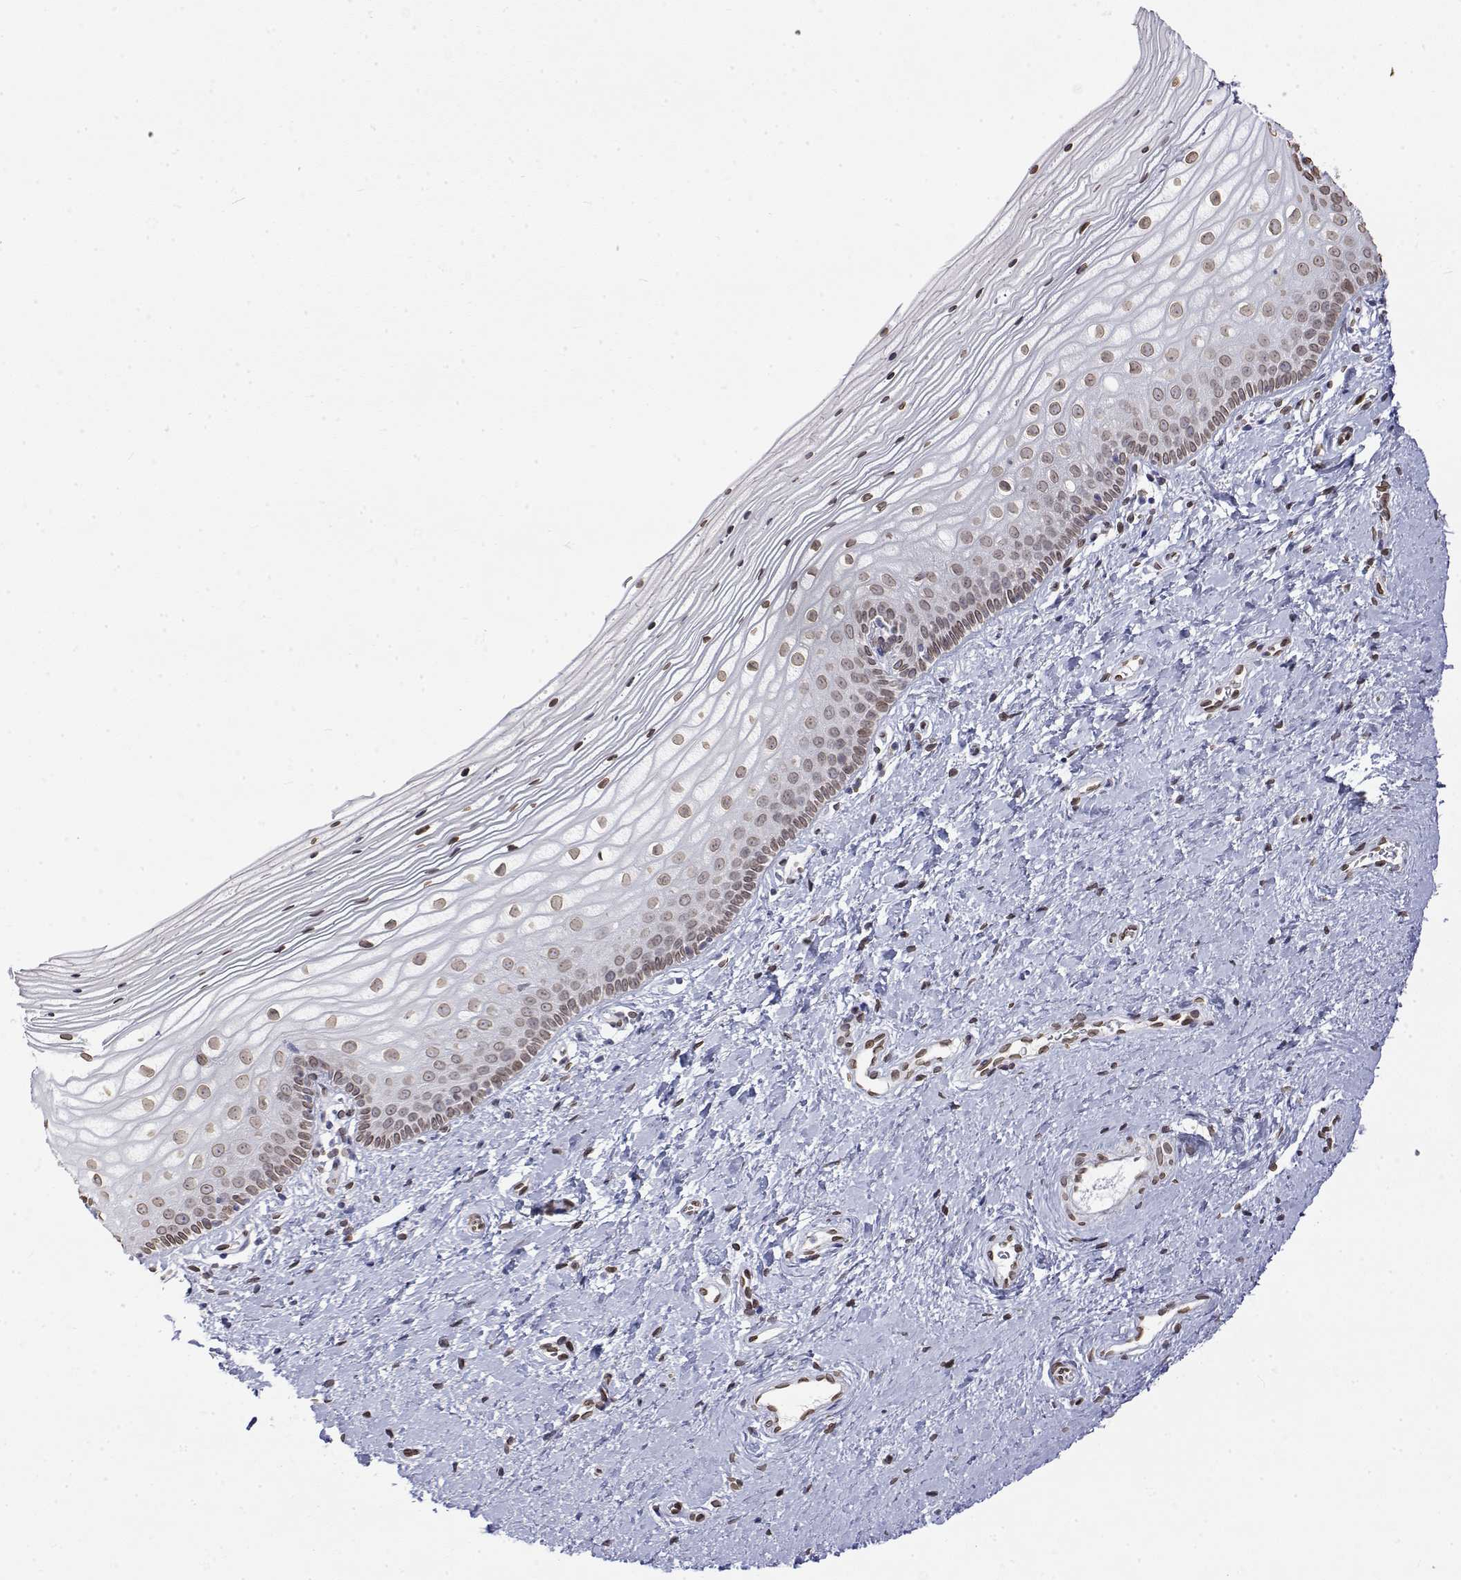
{"staining": {"intensity": "moderate", "quantity": "25%-75%", "location": "nuclear"}, "tissue": "vagina", "cell_type": "Squamous epithelial cells", "image_type": "normal", "snomed": [{"axis": "morphology", "description": "Normal tissue, NOS"}, {"axis": "topography", "description": "Vagina"}], "caption": "About 25%-75% of squamous epithelial cells in normal vagina demonstrate moderate nuclear protein staining as visualized by brown immunohistochemical staining.", "gene": "ZNF532", "patient": {"sex": "female", "age": 39}}